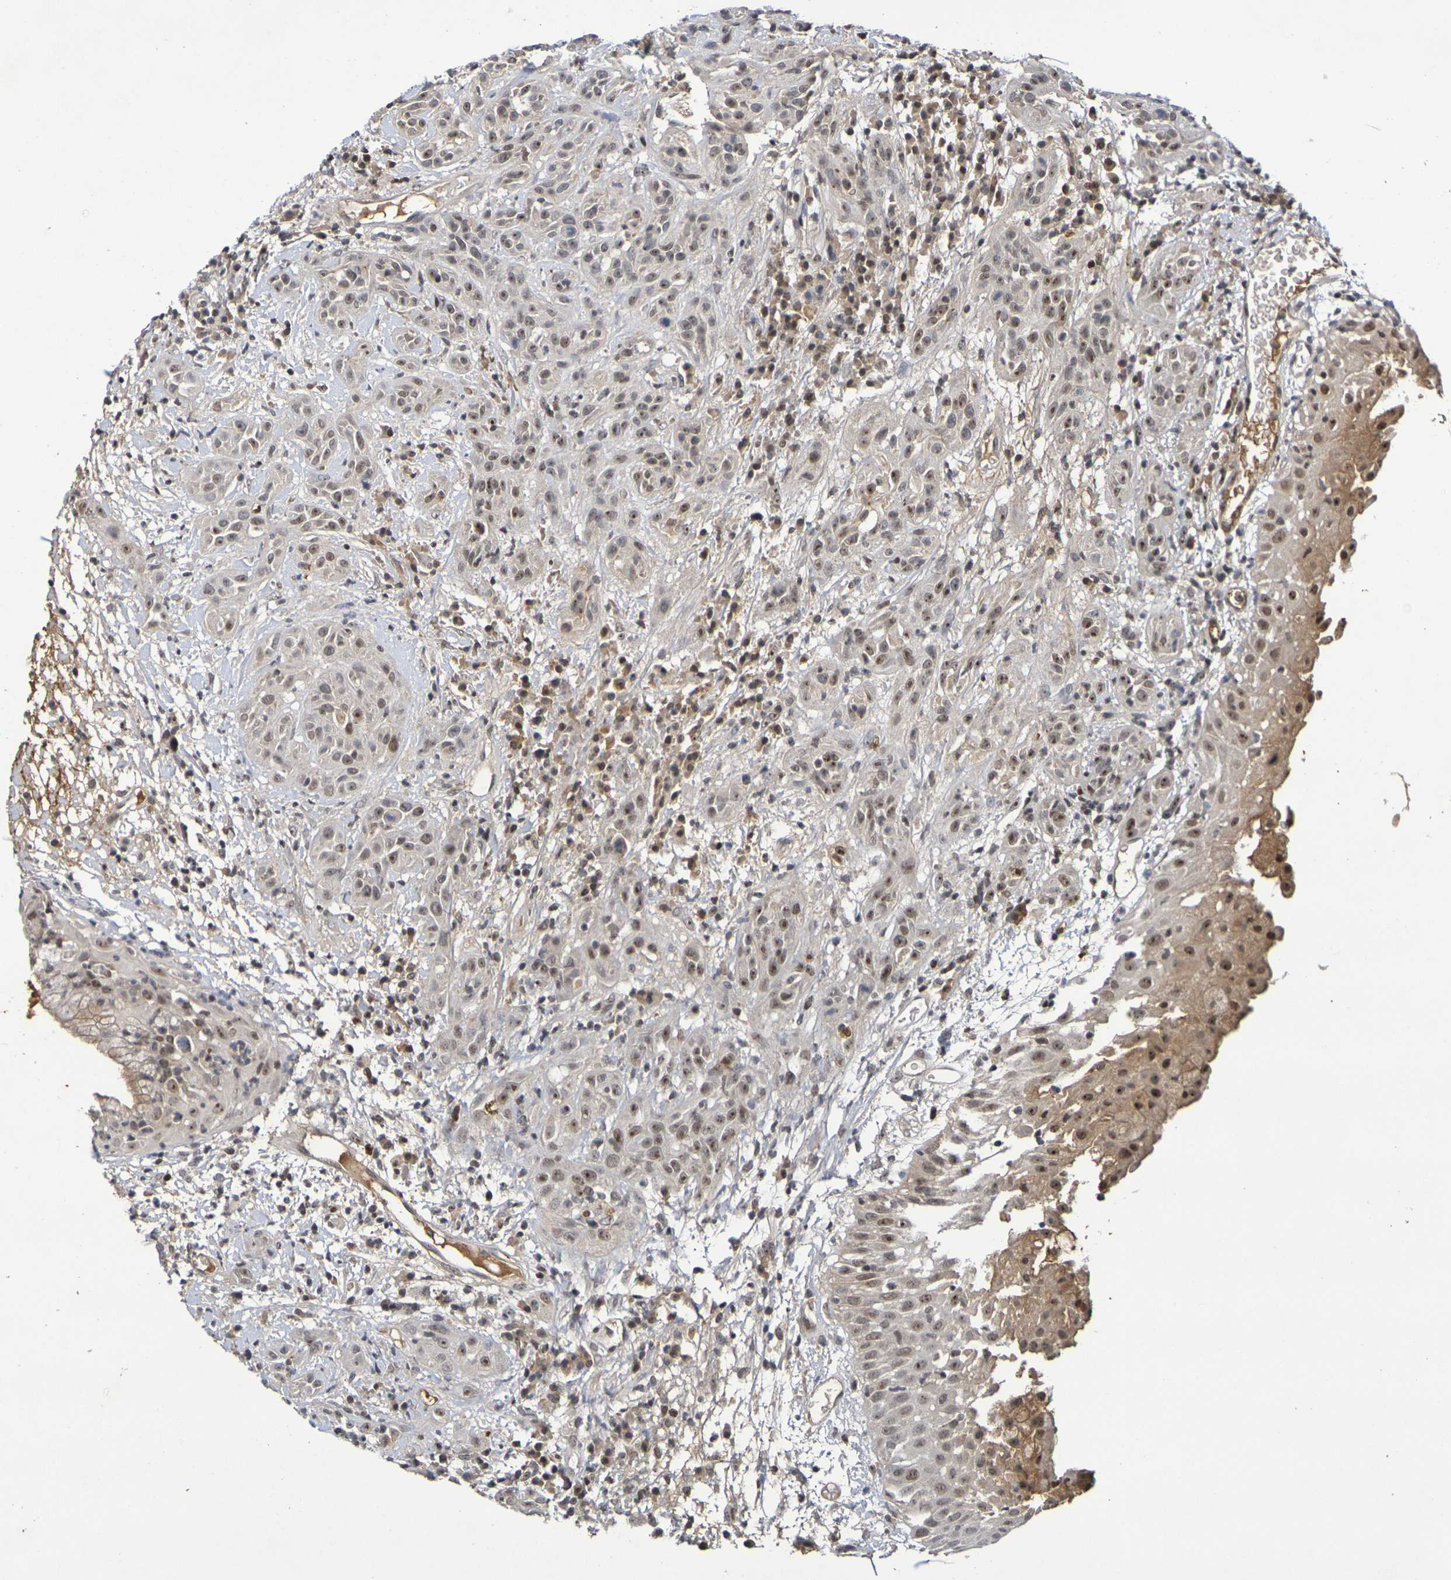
{"staining": {"intensity": "moderate", "quantity": ">75%", "location": "cytoplasmic/membranous,nuclear"}, "tissue": "head and neck cancer", "cell_type": "Tumor cells", "image_type": "cancer", "snomed": [{"axis": "morphology", "description": "Squamous cell carcinoma, NOS"}, {"axis": "topography", "description": "Head-Neck"}], "caption": "A histopathology image showing moderate cytoplasmic/membranous and nuclear staining in about >75% of tumor cells in head and neck squamous cell carcinoma, as visualized by brown immunohistochemical staining.", "gene": "TERF2", "patient": {"sex": "male", "age": 62}}